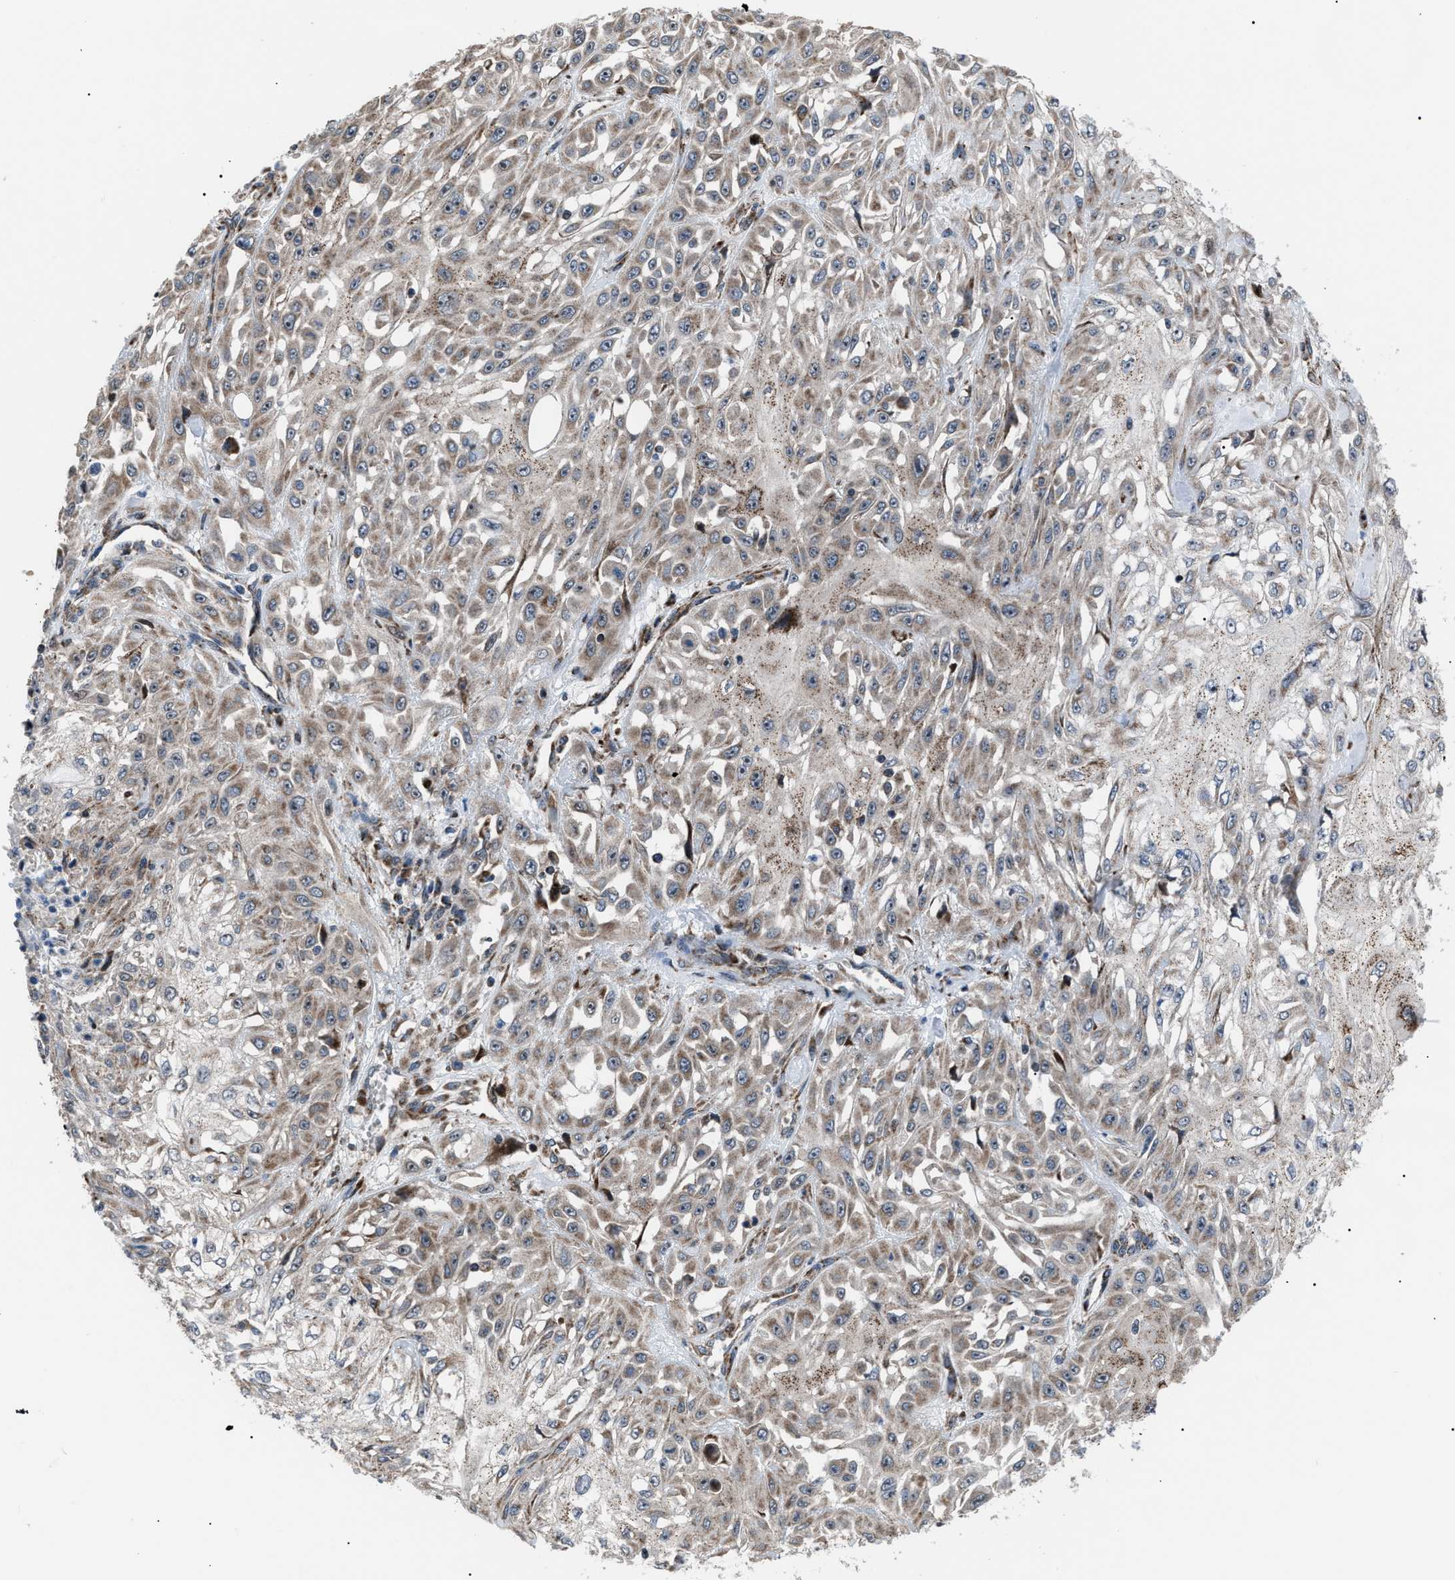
{"staining": {"intensity": "moderate", "quantity": ">75%", "location": "cytoplasmic/membranous"}, "tissue": "skin cancer", "cell_type": "Tumor cells", "image_type": "cancer", "snomed": [{"axis": "morphology", "description": "Squamous cell carcinoma, NOS"}, {"axis": "morphology", "description": "Squamous cell carcinoma, metastatic, NOS"}, {"axis": "topography", "description": "Skin"}, {"axis": "topography", "description": "Lymph node"}], "caption": "Brown immunohistochemical staining in skin squamous cell carcinoma demonstrates moderate cytoplasmic/membranous staining in about >75% of tumor cells.", "gene": "AGO2", "patient": {"sex": "male", "age": 75}}